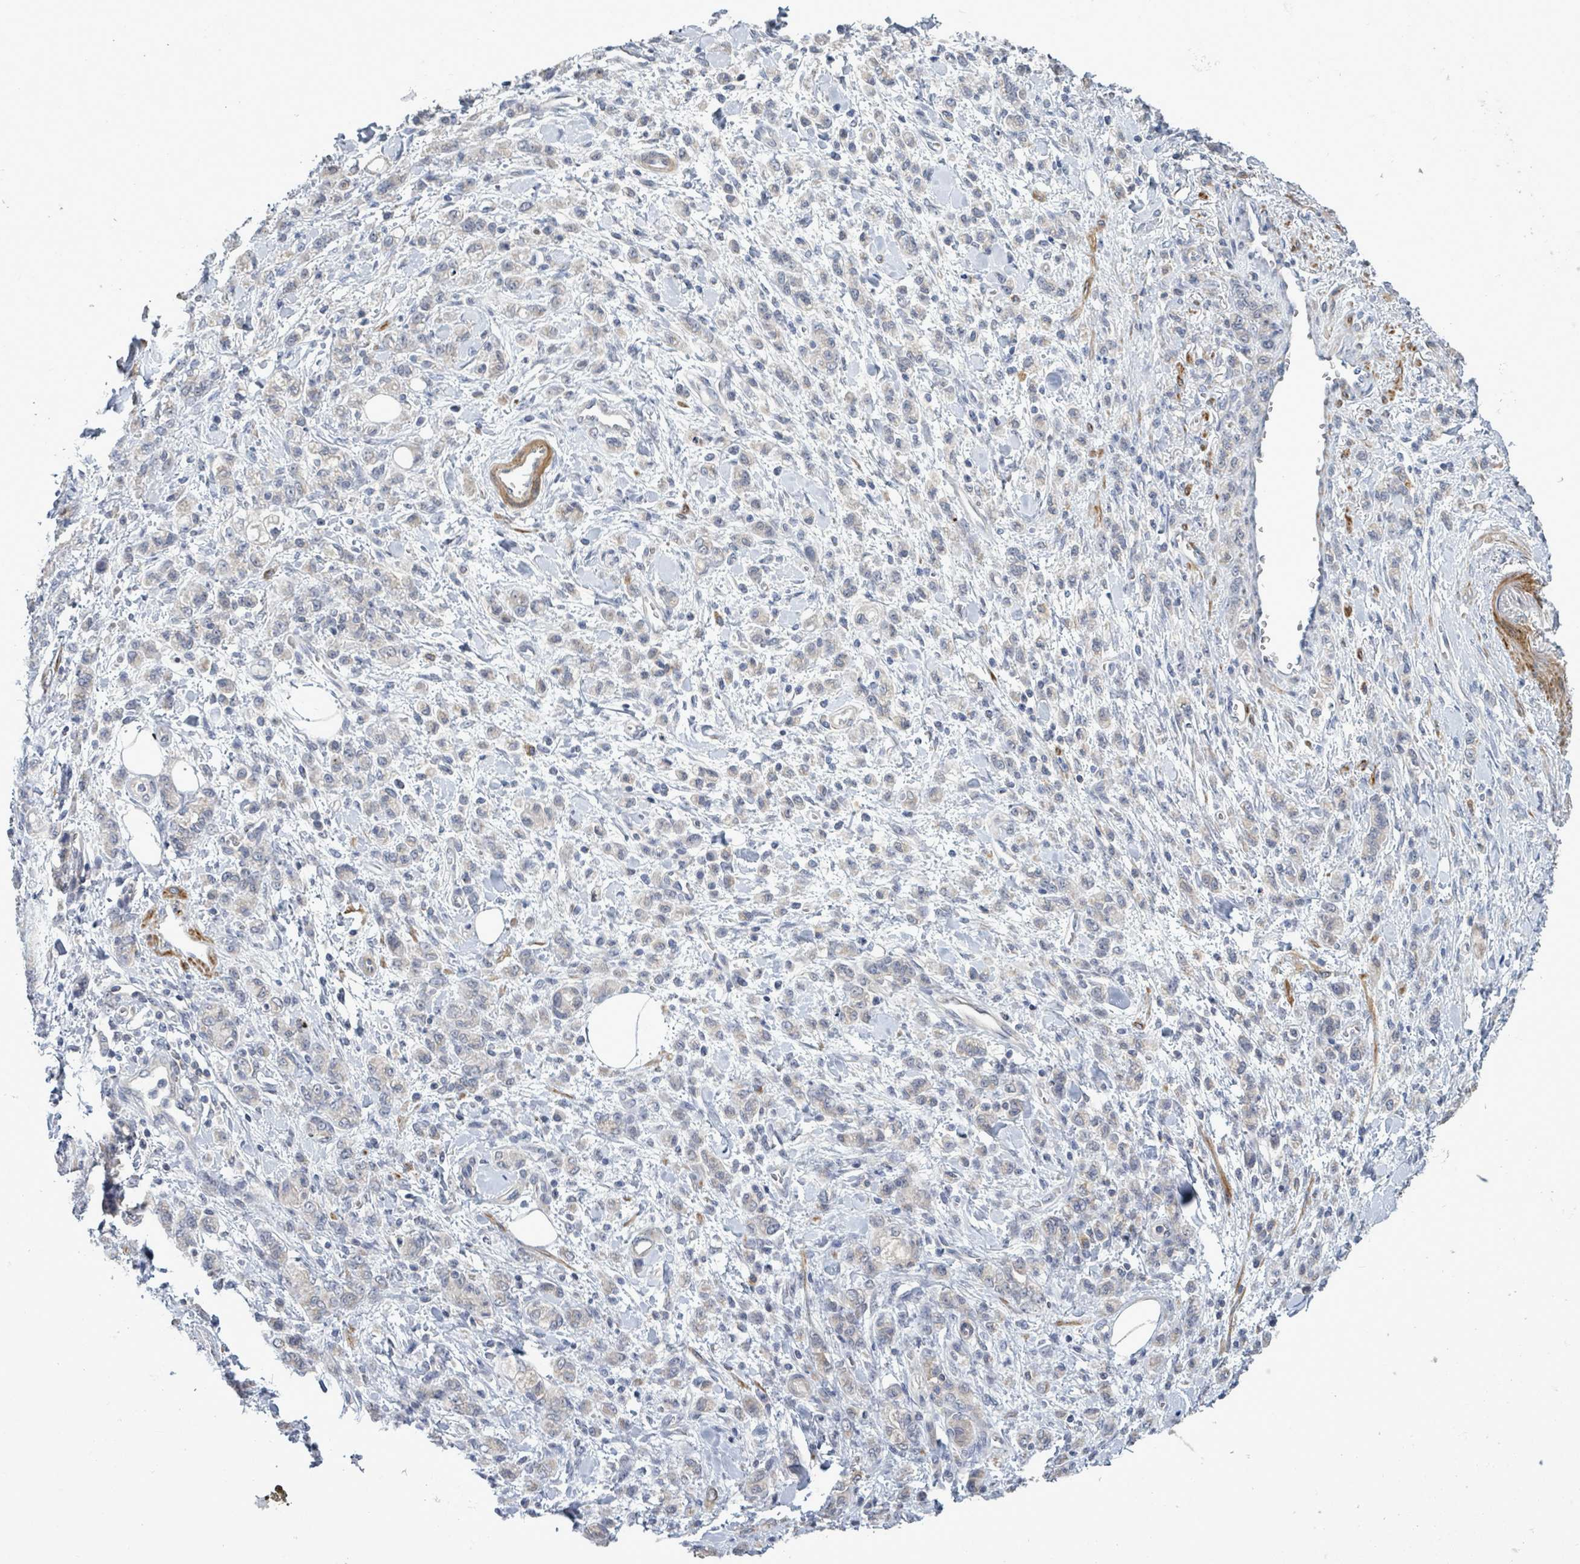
{"staining": {"intensity": "negative", "quantity": "none", "location": "none"}, "tissue": "stomach cancer", "cell_type": "Tumor cells", "image_type": "cancer", "snomed": [{"axis": "morphology", "description": "Adenocarcinoma, NOS"}, {"axis": "topography", "description": "Stomach"}], "caption": "IHC micrograph of neoplastic tissue: human adenocarcinoma (stomach) stained with DAB (3,3'-diaminobenzidine) reveals no significant protein staining in tumor cells.", "gene": "AMMECR1", "patient": {"sex": "male", "age": 77}}